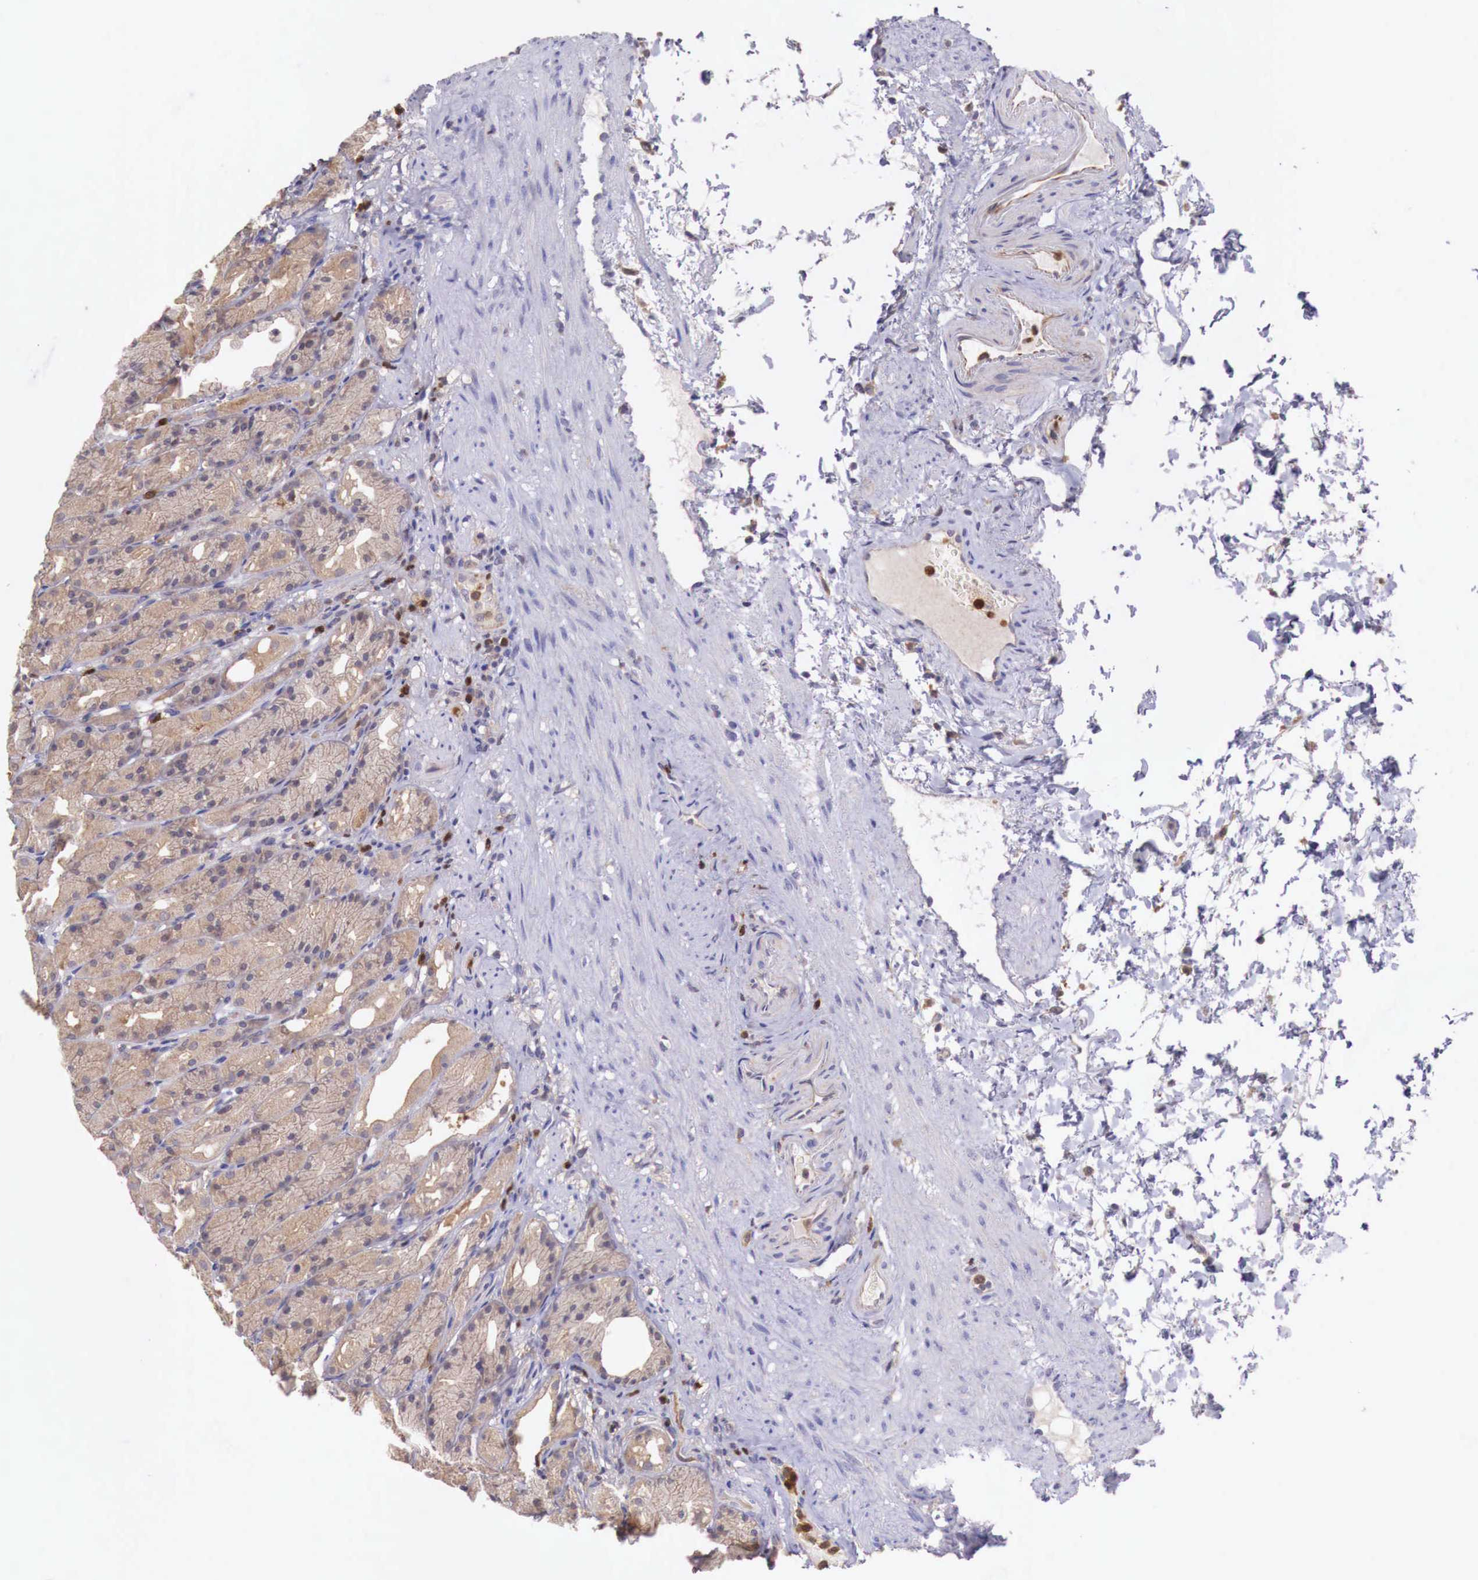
{"staining": {"intensity": "weak", "quantity": ">75%", "location": "cytoplasmic/membranous"}, "tissue": "stomach", "cell_type": "Glandular cells", "image_type": "normal", "snomed": [{"axis": "morphology", "description": "Normal tissue, NOS"}, {"axis": "topography", "description": "Stomach, upper"}], "caption": "Glandular cells display low levels of weak cytoplasmic/membranous expression in approximately >75% of cells in normal human stomach. (Brightfield microscopy of DAB IHC at high magnification).", "gene": "GAB2", "patient": {"sex": "female", "age": 75}}